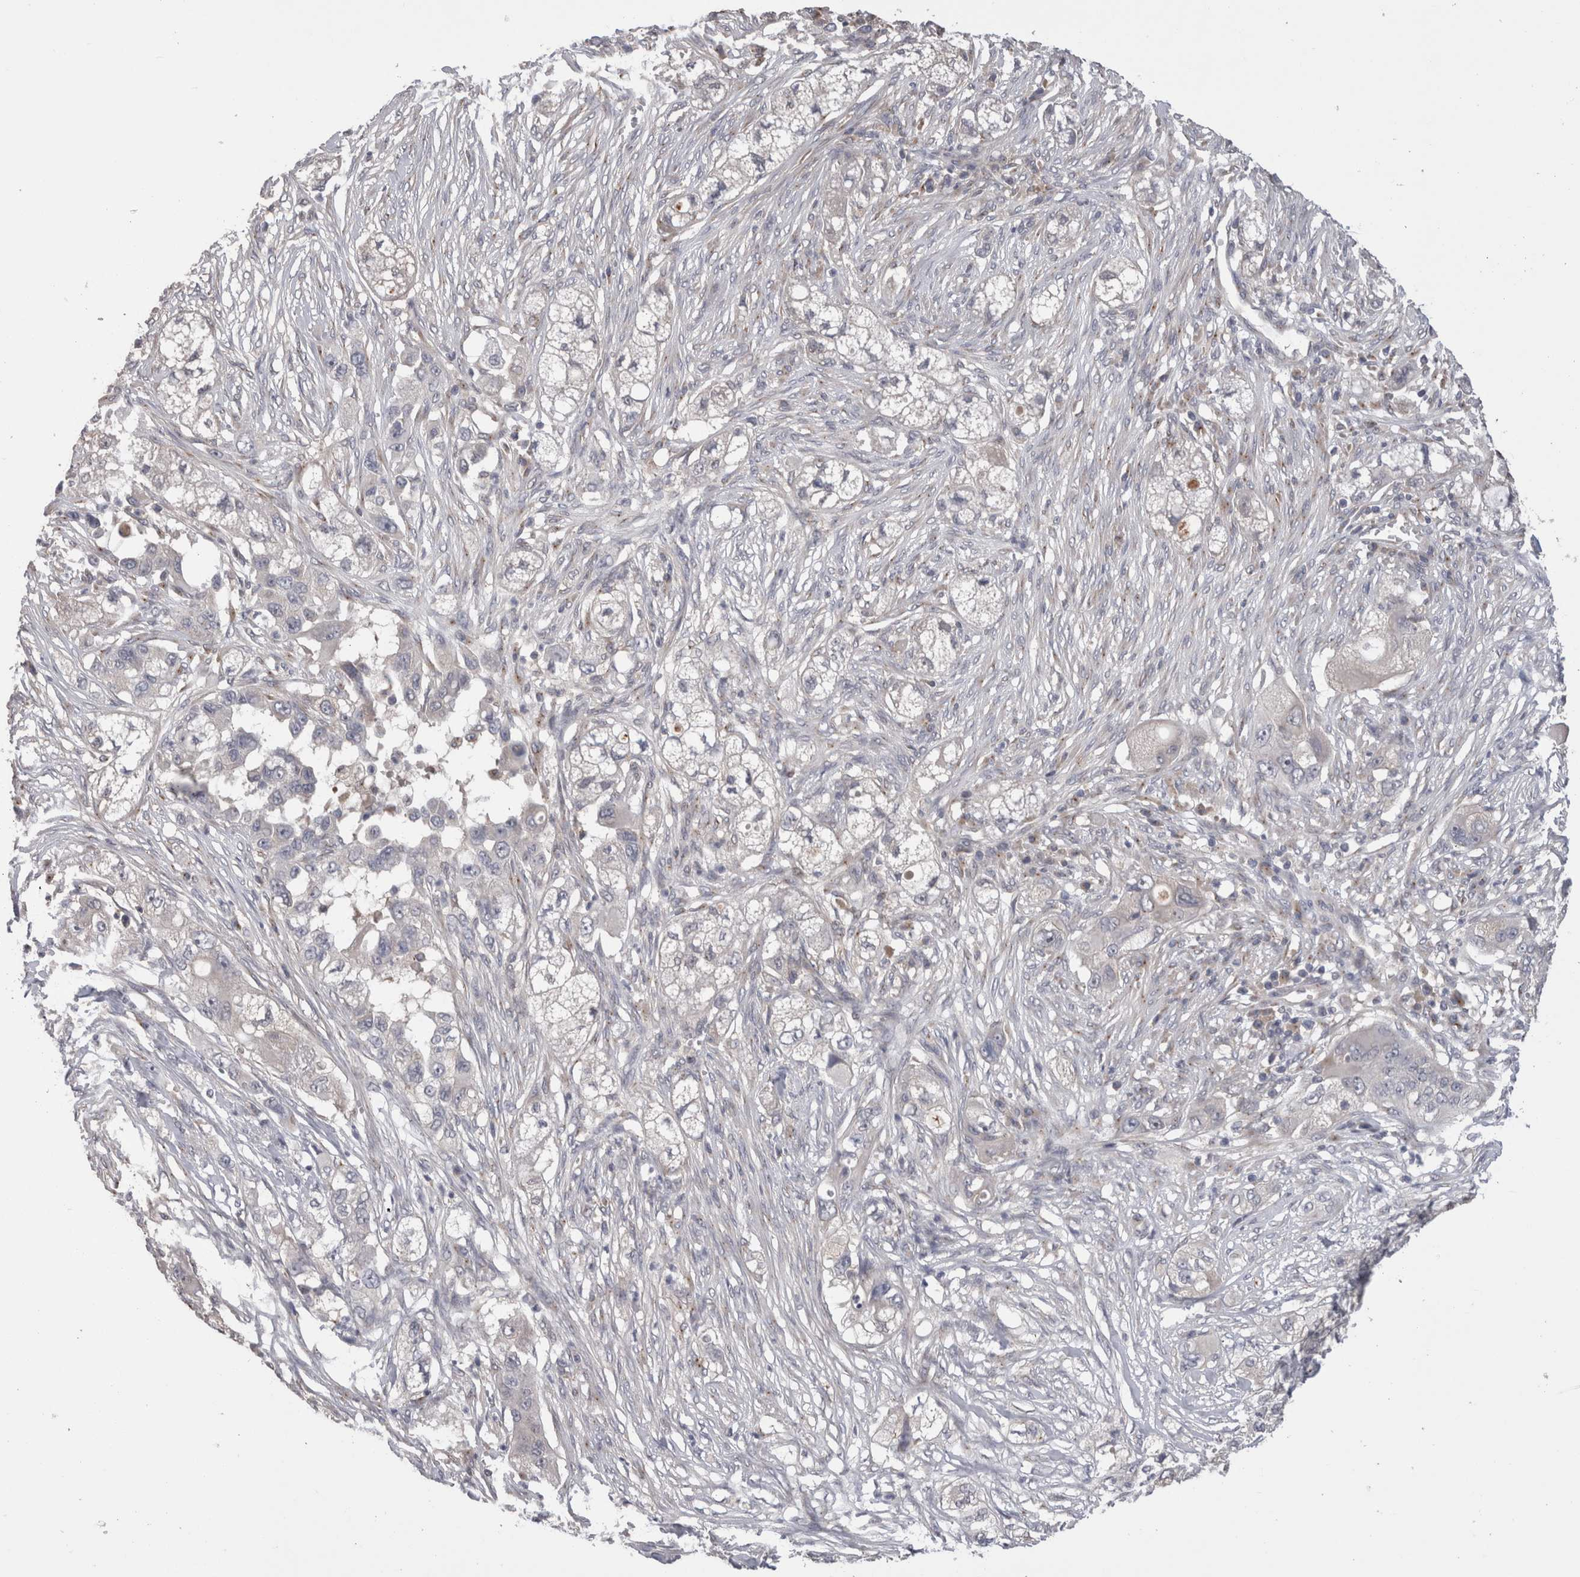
{"staining": {"intensity": "negative", "quantity": "none", "location": "none"}, "tissue": "pancreatic cancer", "cell_type": "Tumor cells", "image_type": "cancer", "snomed": [{"axis": "morphology", "description": "Adenocarcinoma, NOS"}, {"axis": "topography", "description": "Pancreas"}], "caption": "A high-resolution image shows IHC staining of adenocarcinoma (pancreatic), which exhibits no significant positivity in tumor cells.", "gene": "DCTN6", "patient": {"sex": "female", "age": 78}}